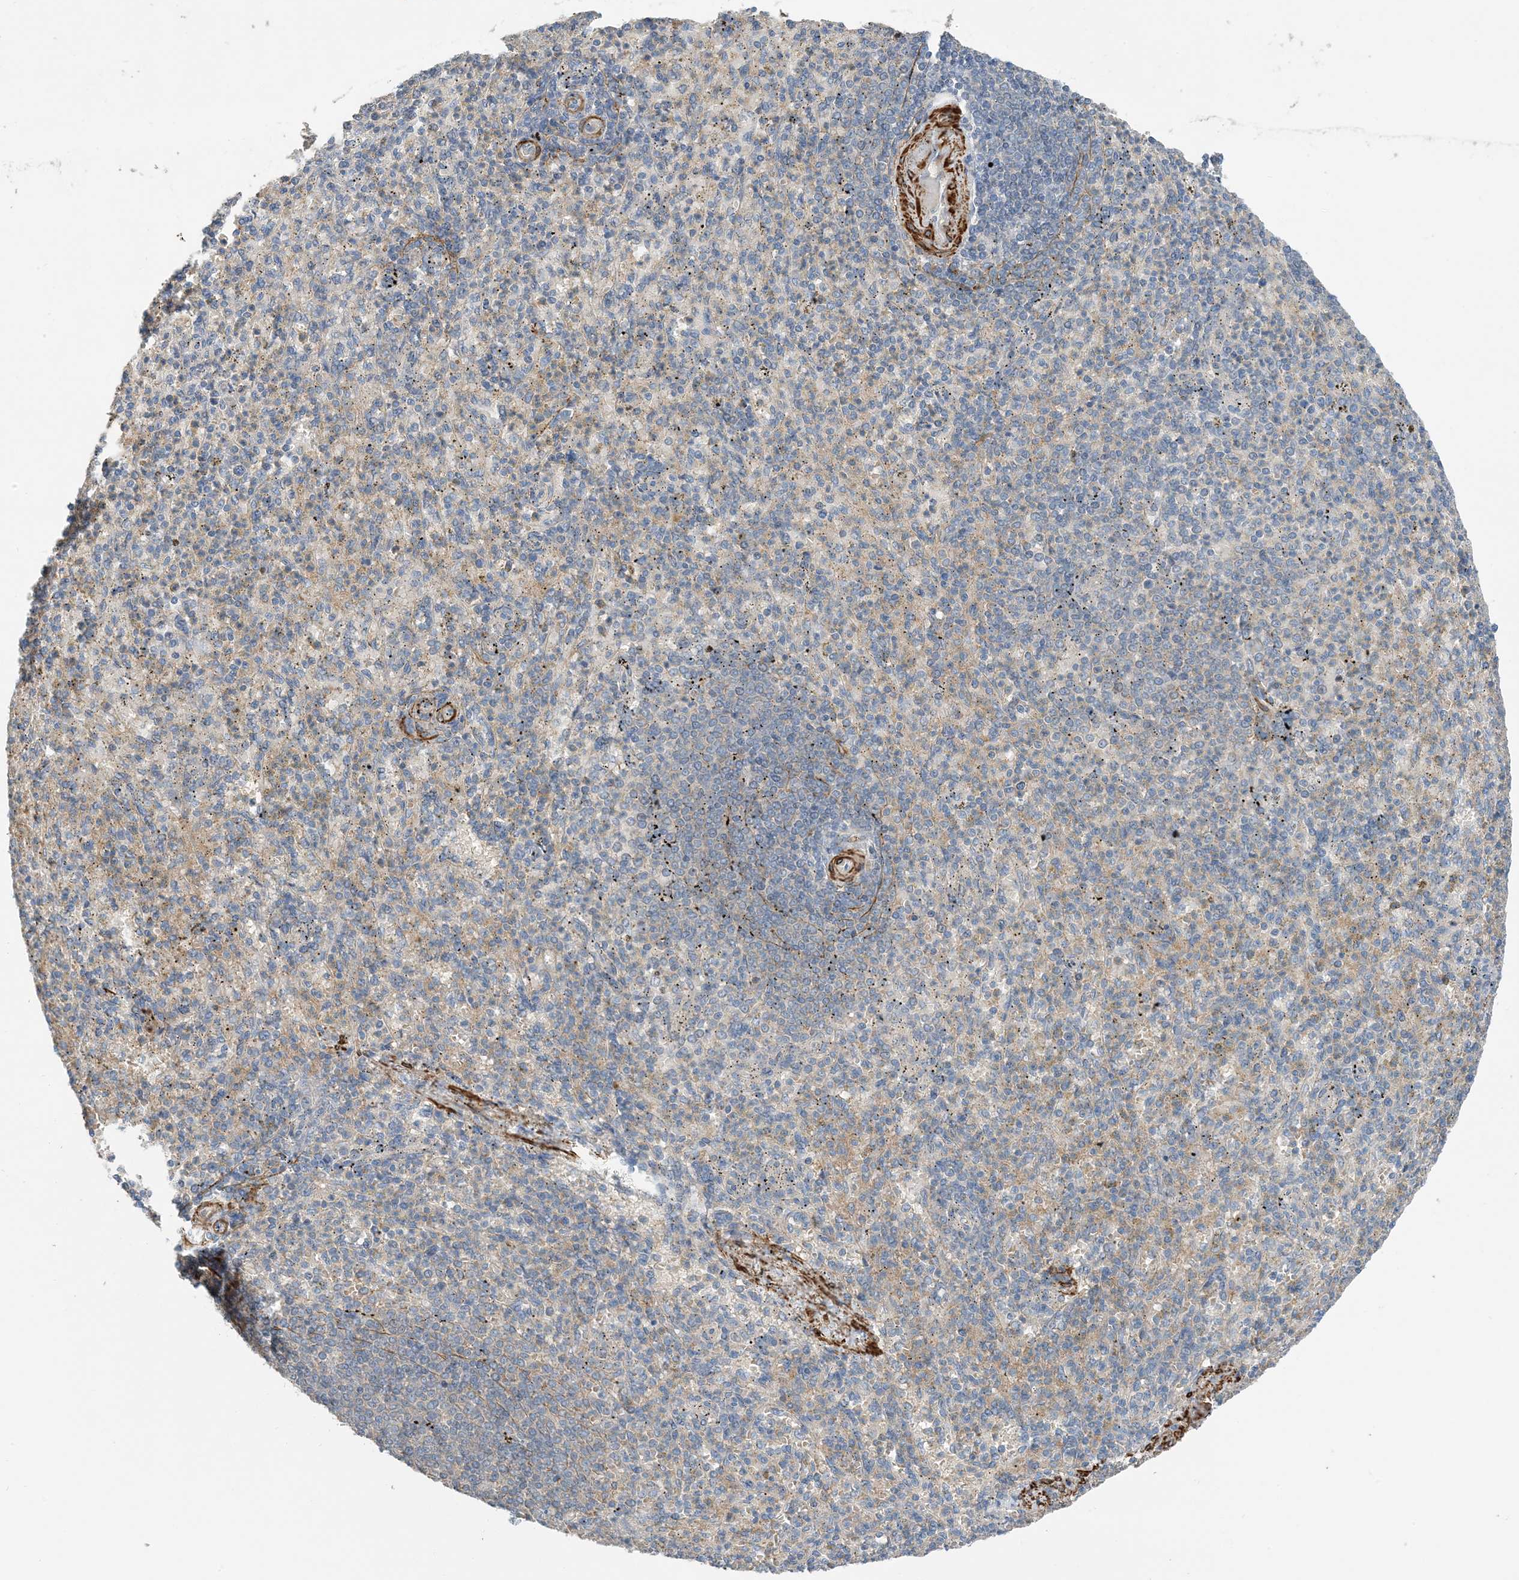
{"staining": {"intensity": "negative", "quantity": "none", "location": "none"}, "tissue": "spleen", "cell_type": "Cells in red pulp", "image_type": "normal", "snomed": [{"axis": "morphology", "description": "Normal tissue, NOS"}, {"axis": "topography", "description": "Spleen"}], "caption": "Cells in red pulp are negative for protein expression in benign human spleen. (DAB immunohistochemistry (IHC) with hematoxylin counter stain).", "gene": "KIFBP", "patient": {"sex": "female", "age": 74}}